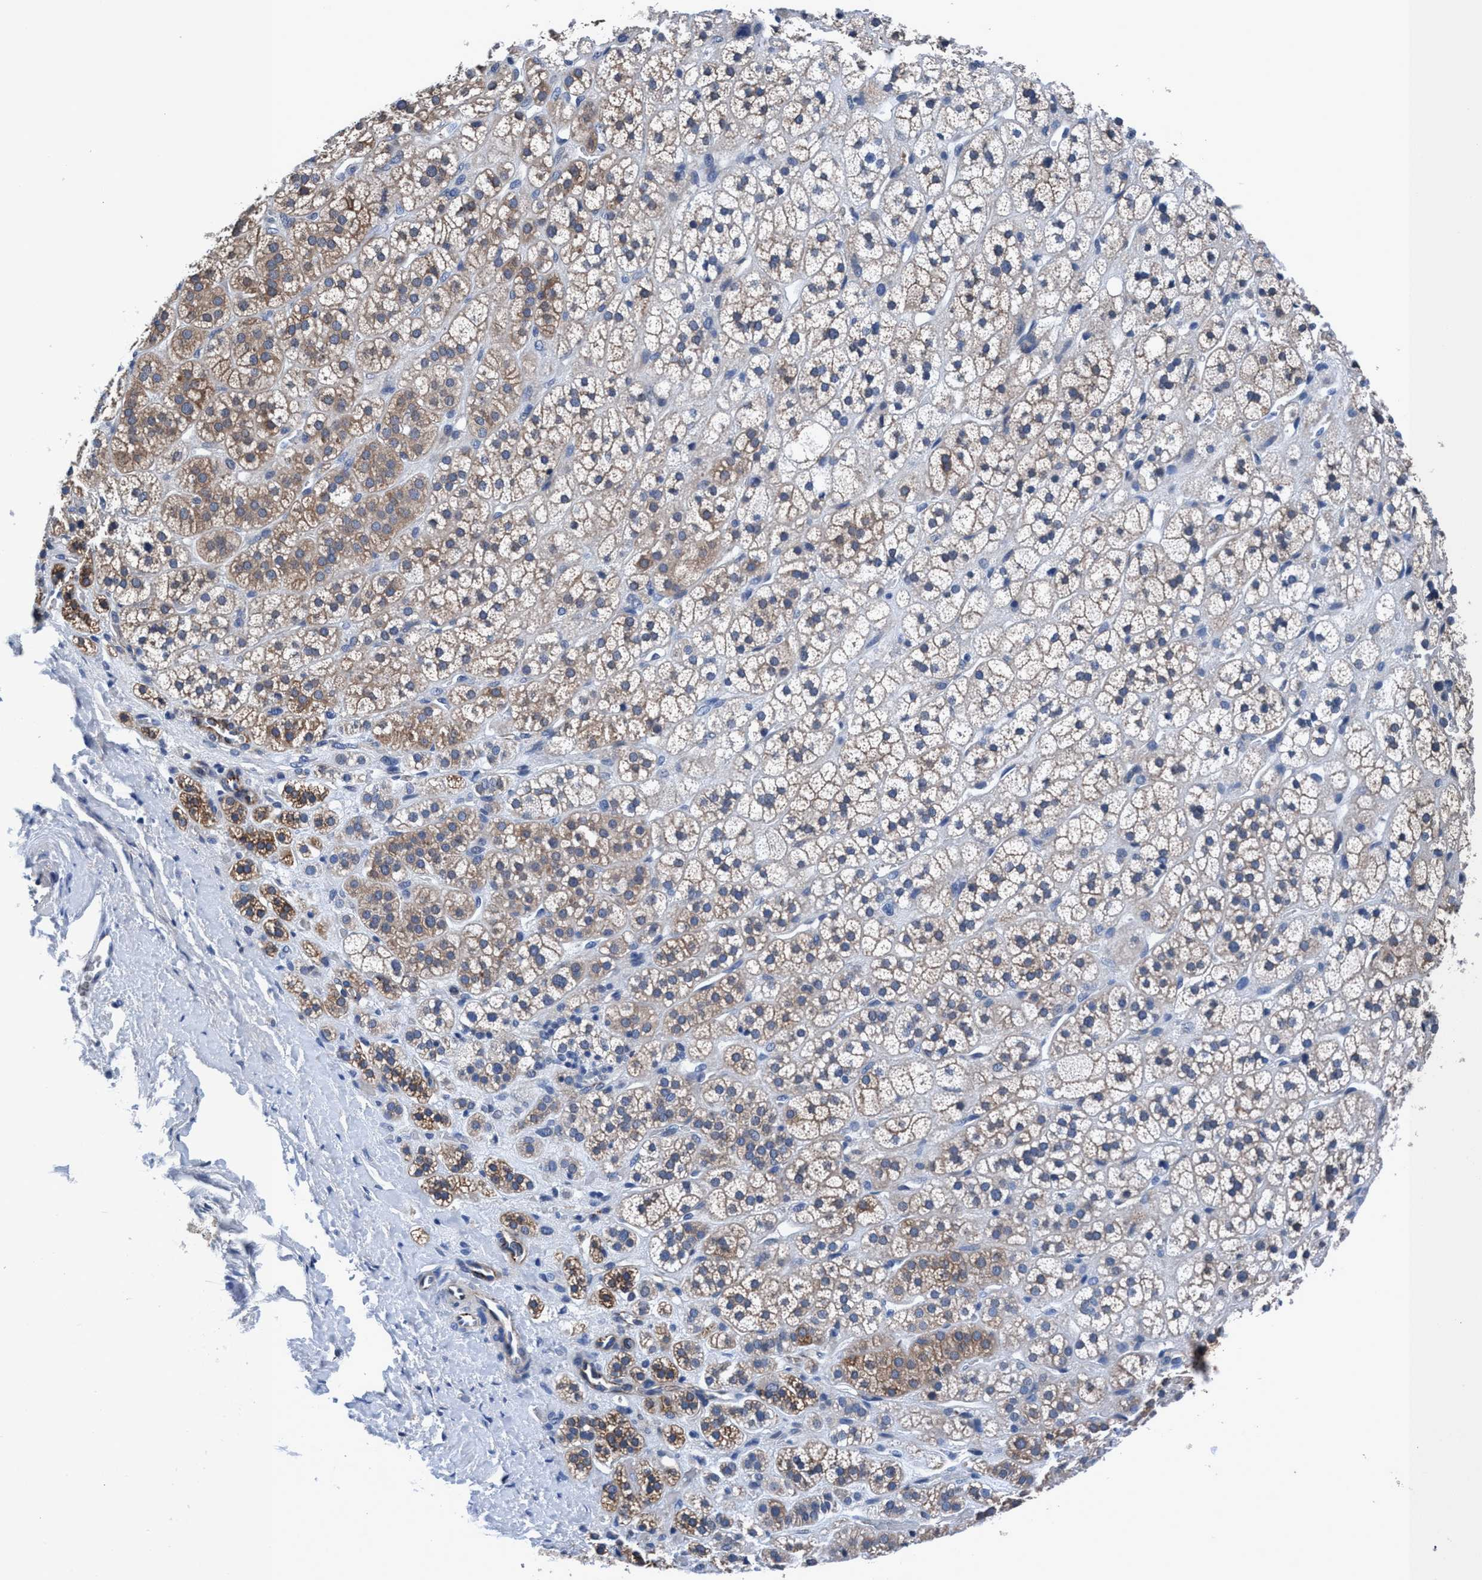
{"staining": {"intensity": "moderate", "quantity": "25%-75%", "location": "cytoplasmic/membranous"}, "tissue": "adrenal gland", "cell_type": "Glandular cells", "image_type": "normal", "snomed": [{"axis": "morphology", "description": "Normal tissue, NOS"}, {"axis": "topography", "description": "Adrenal gland"}], "caption": "Immunohistochemical staining of unremarkable adrenal gland shows 25%-75% levels of moderate cytoplasmic/membranous protein staining in about 25%-75% of glandular cells.", "gene": "TMEM94", "patient": {"sex": "male", "age": 56}}